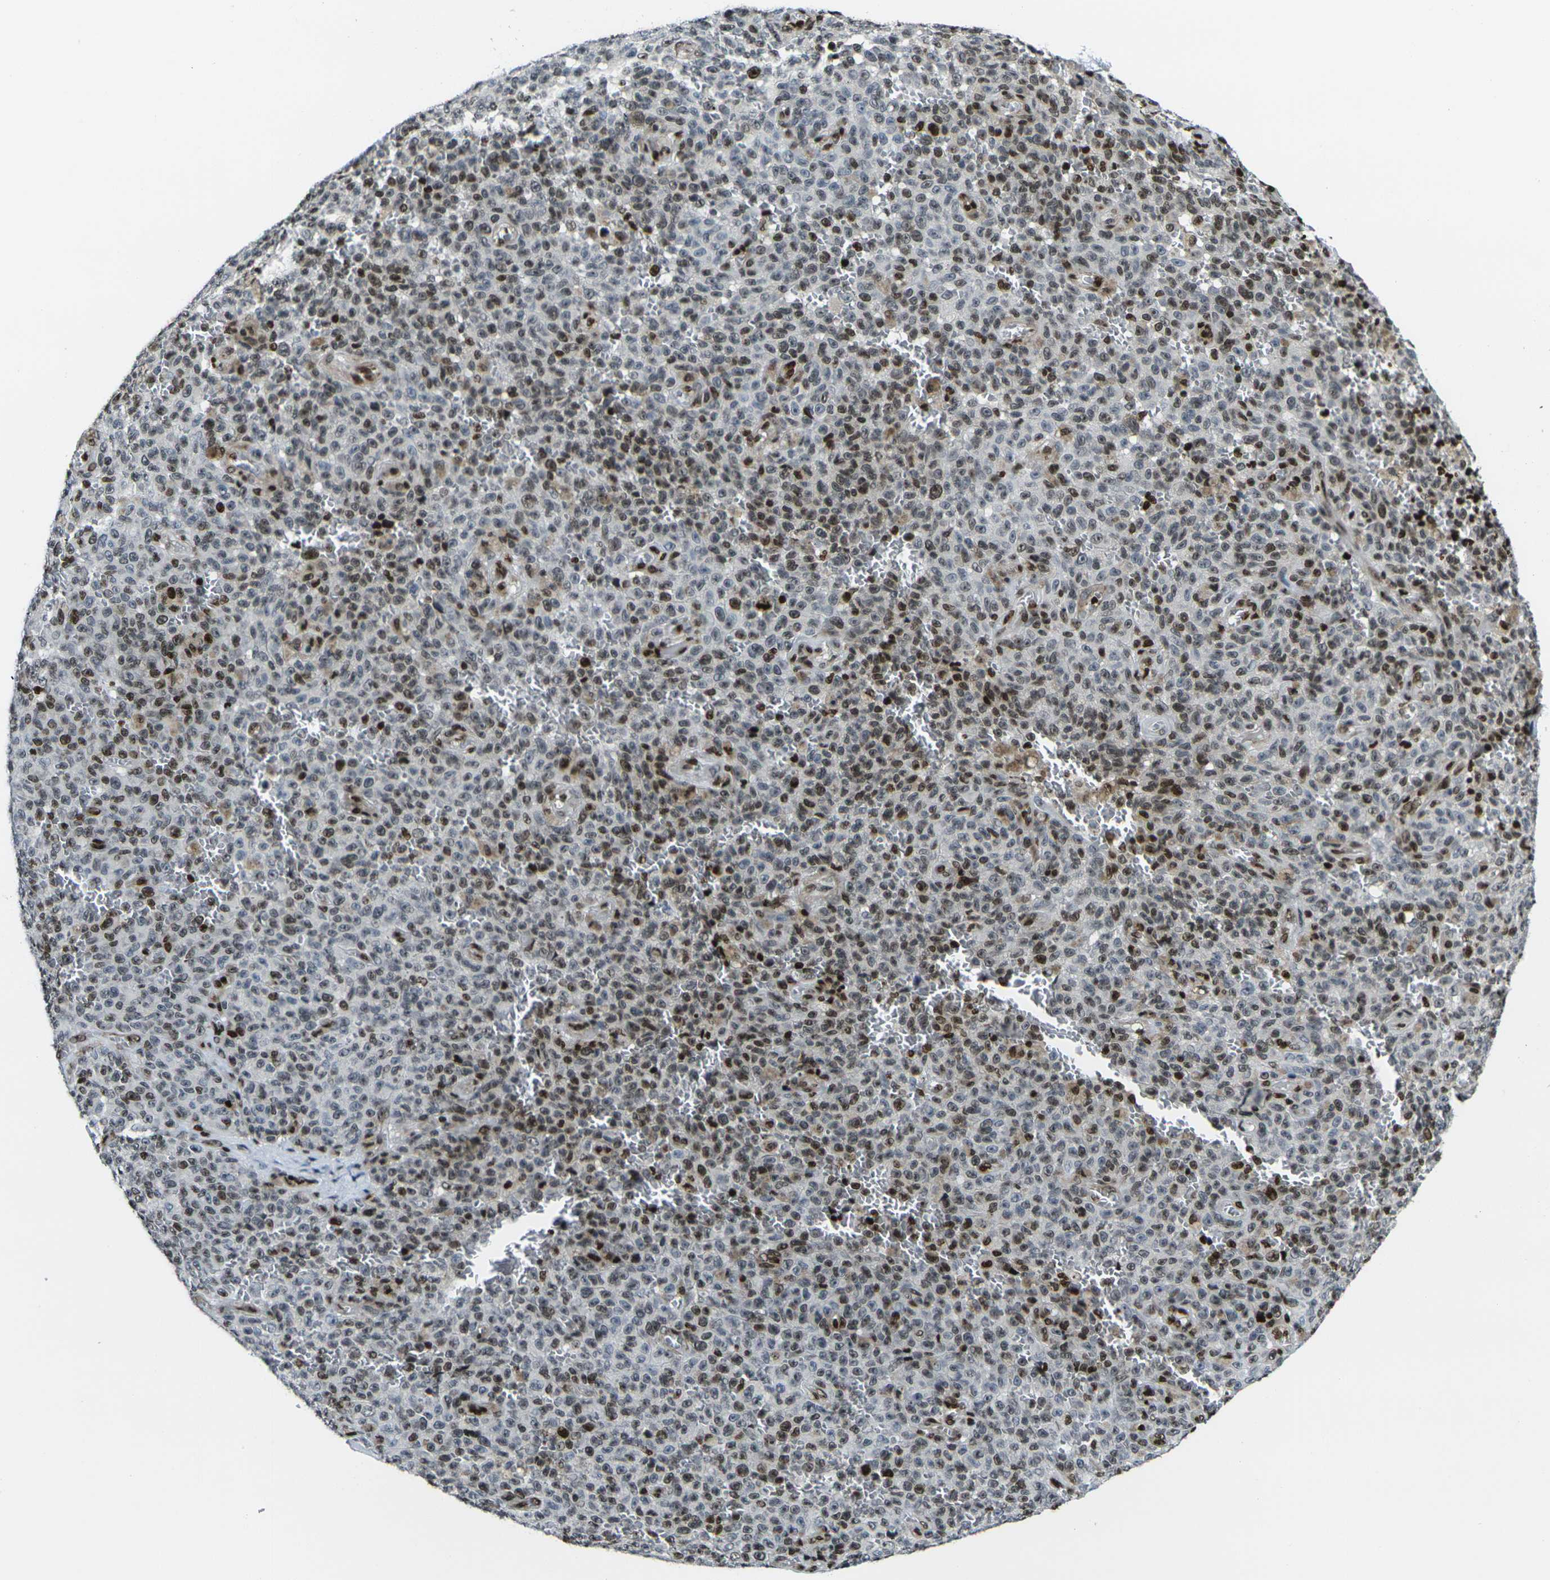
{"staining": {"intensity": "moderate", "quantity": "25%-75%", "location": "nuclear"}, "tissue": "melanoma", "cell_type": "Tumor cells", "image_type": "cancer", "snomed": [{"axis": "morphology", "description": "Malignant melanoma, NOS"}, {"axis": "topography", "description": "Skin"}], "caption": "High-magnification brightfield microscopy of melanoma stained with DAB (brown) and counterstained with hematoxylin (blue). tumor cells exhibit moderate nuclear staining is seen in about25%-75% of cells.", "gene": "H1-10", "patient": {"sex": "female", "age": 82}}